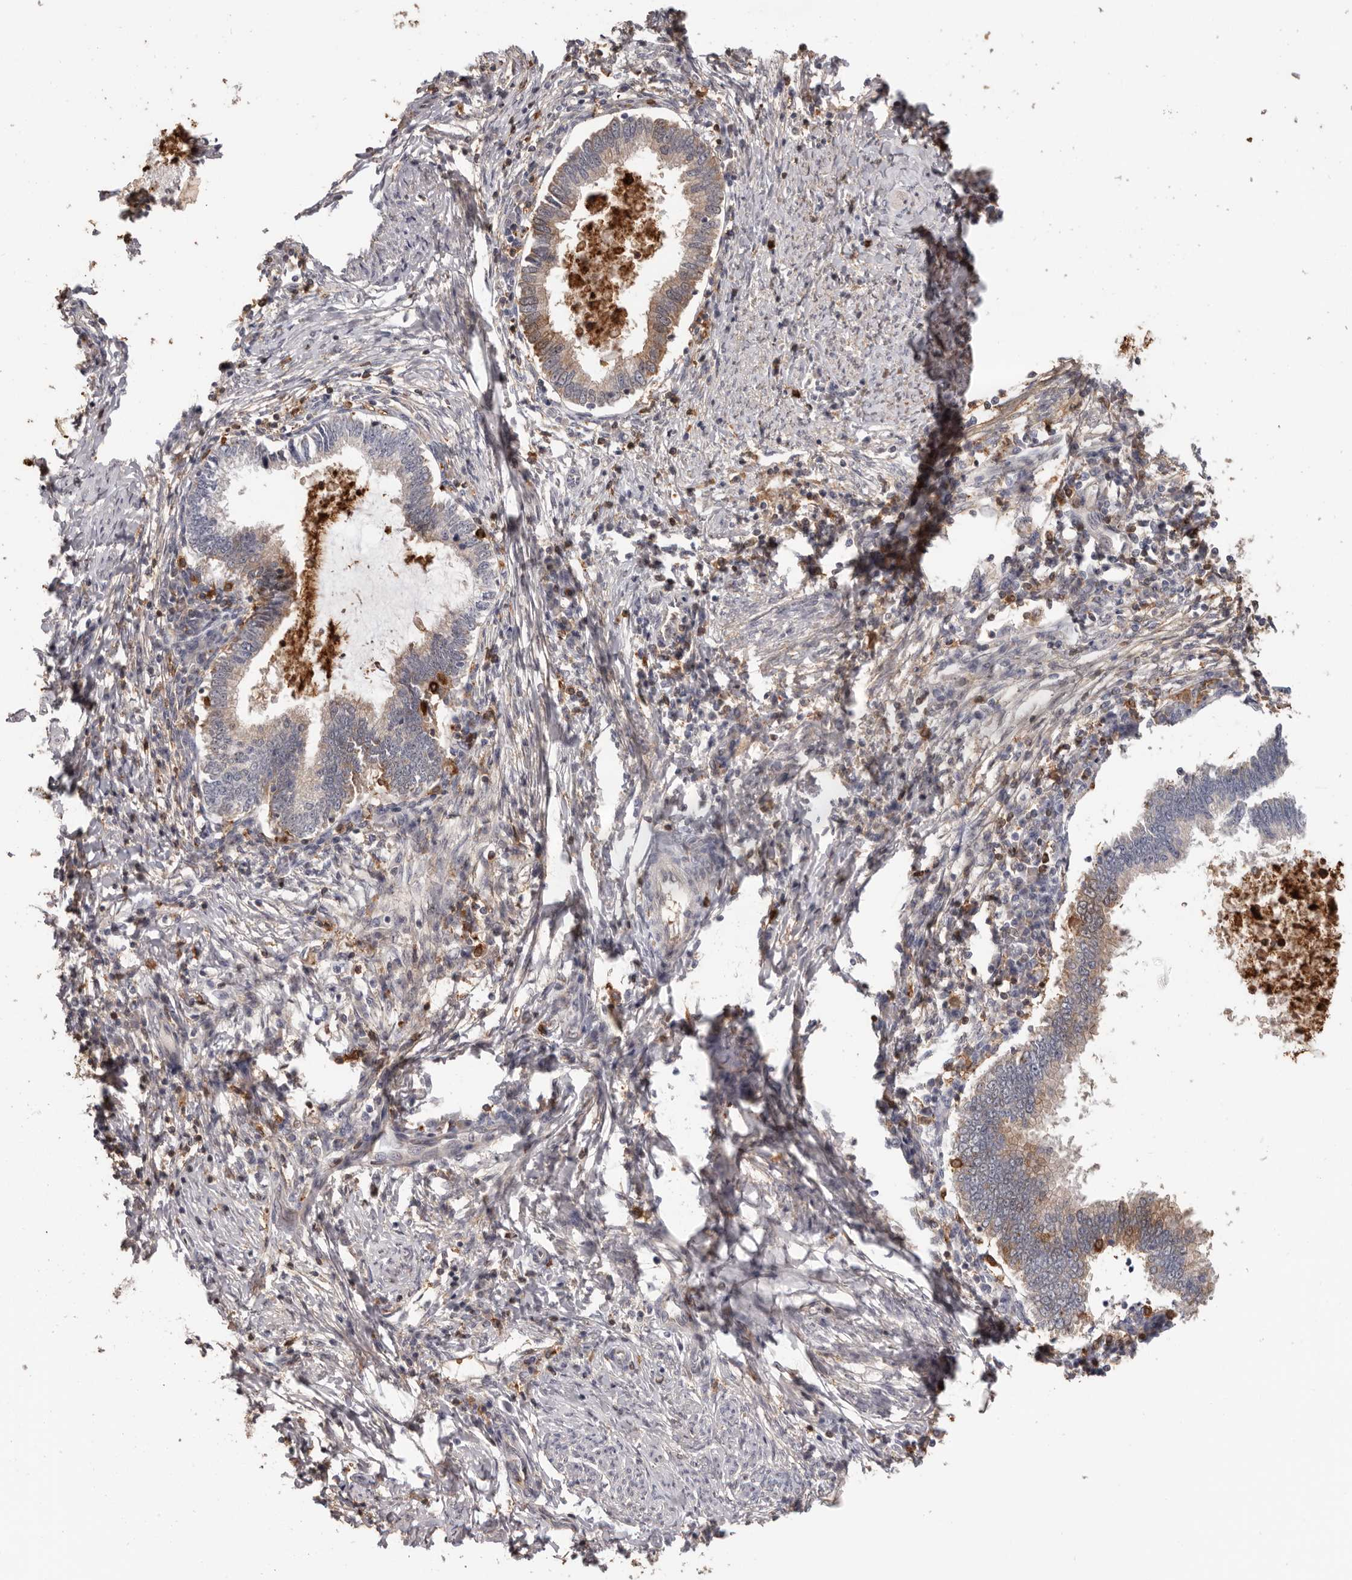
{"staining": {"intensity": "moderate", "quantity": "25%-75%", "location": "cytoplasmic/membranous"}, "tissue": "cervical cancer", "cell_type": "Tumor cells", "image_type": "cancer", "snomed": [{"axis": "morphology", "description": "Adenocarcinoma, NOS"}, {"axis": "topography", "description": "Cervix"}], "caption": "An immunohistochemistry micrograph of neoplastic tissue is shown. Protein staining in brown labels moderate cytoplasmic/membranous positivity in cervical cancer within tumor cells.", "gene": "PRR12", "patient": {"sex": "female", "age": 36}}